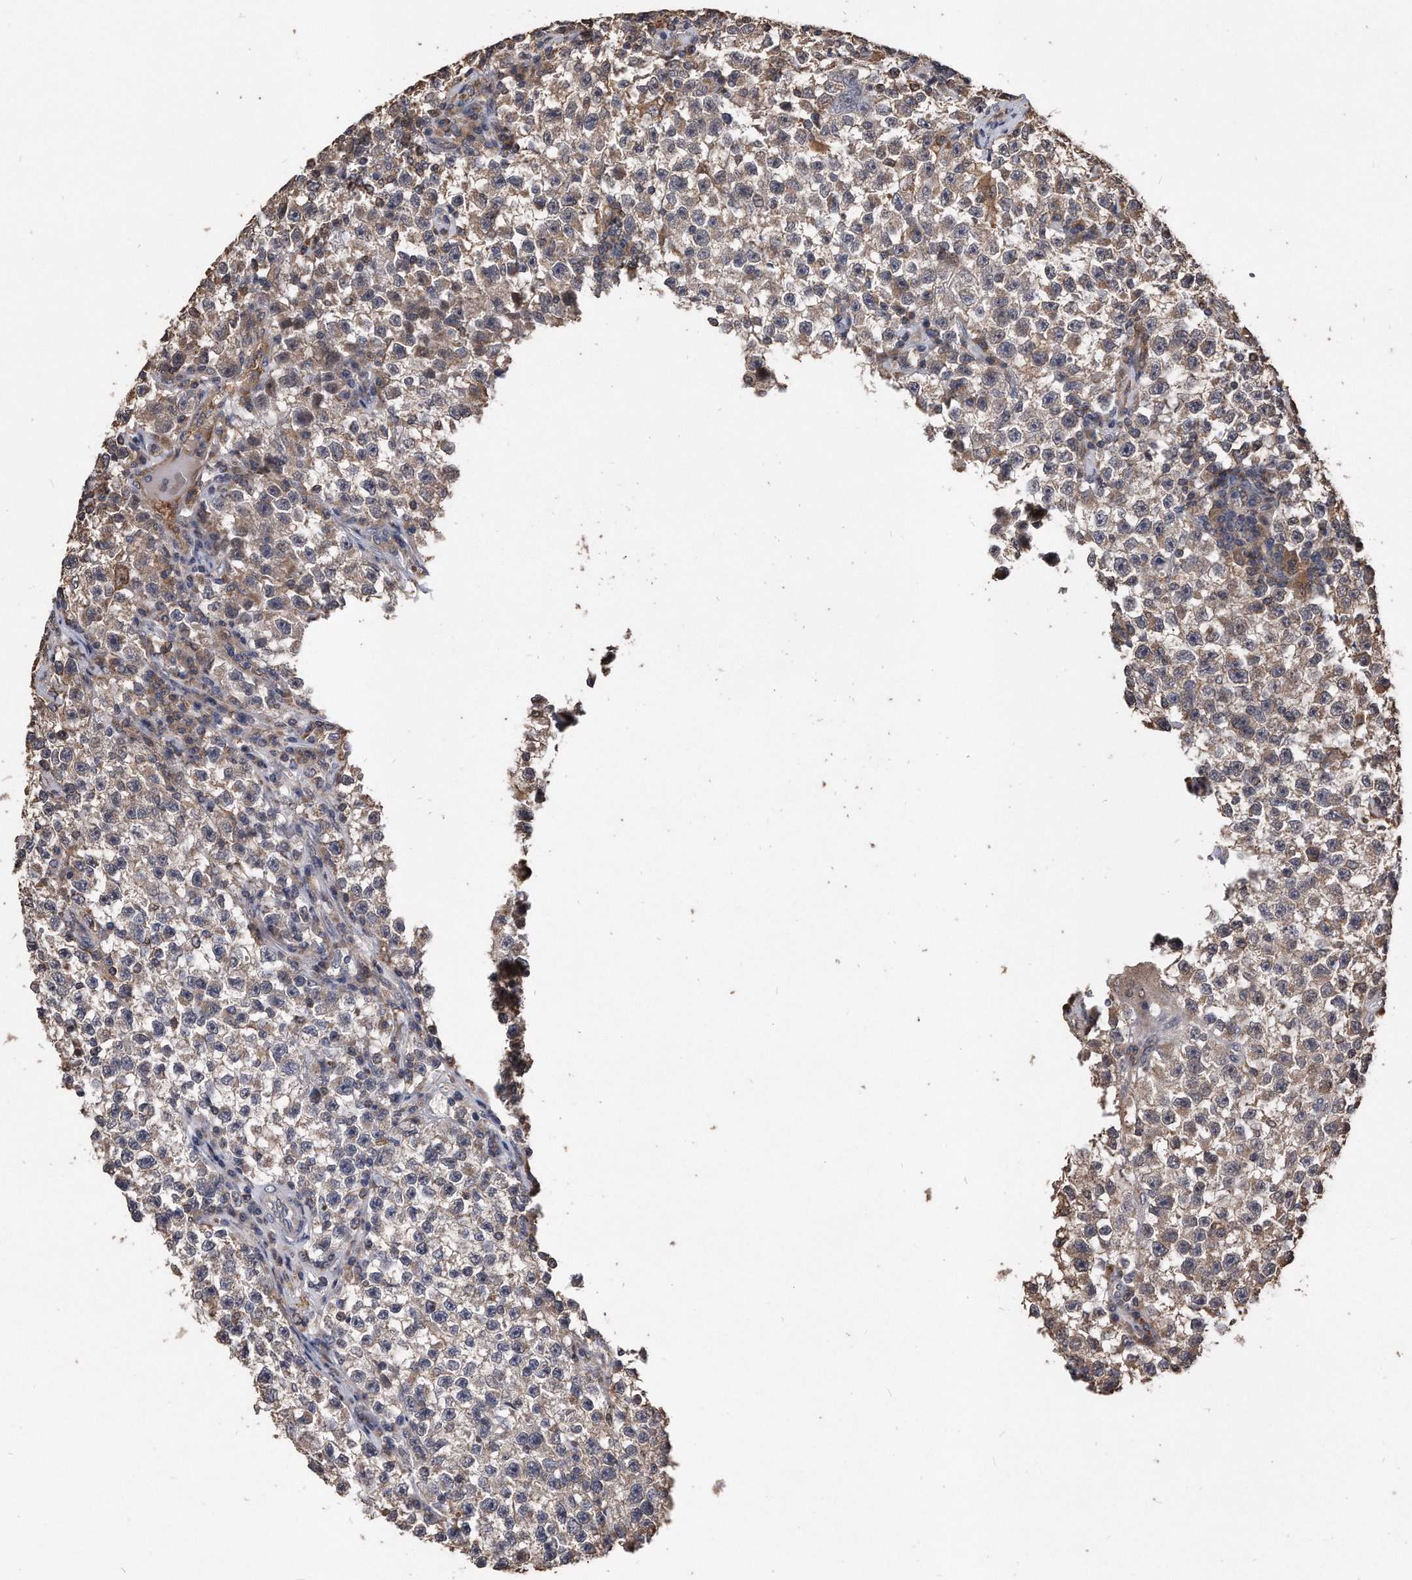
{"staining": {"intensity": "weak", "quantity": "<25%", "location": "cytoplasmic/membranous"}, "tissue": "testis cancer", "cell_type": "Tumor cells", "image_type": "cancer", "snomed": [{"axis": "morphology", "description": "Seminoma, NOS"}, {"axis": "topography", "description": "Testis"}], "caption": "Immunohistochemistry of testis cancer (seminoma) exhibits no expression in tumor cells.", "gene": "IL20RA", "patient": {"sex": "male", "age": 22}}